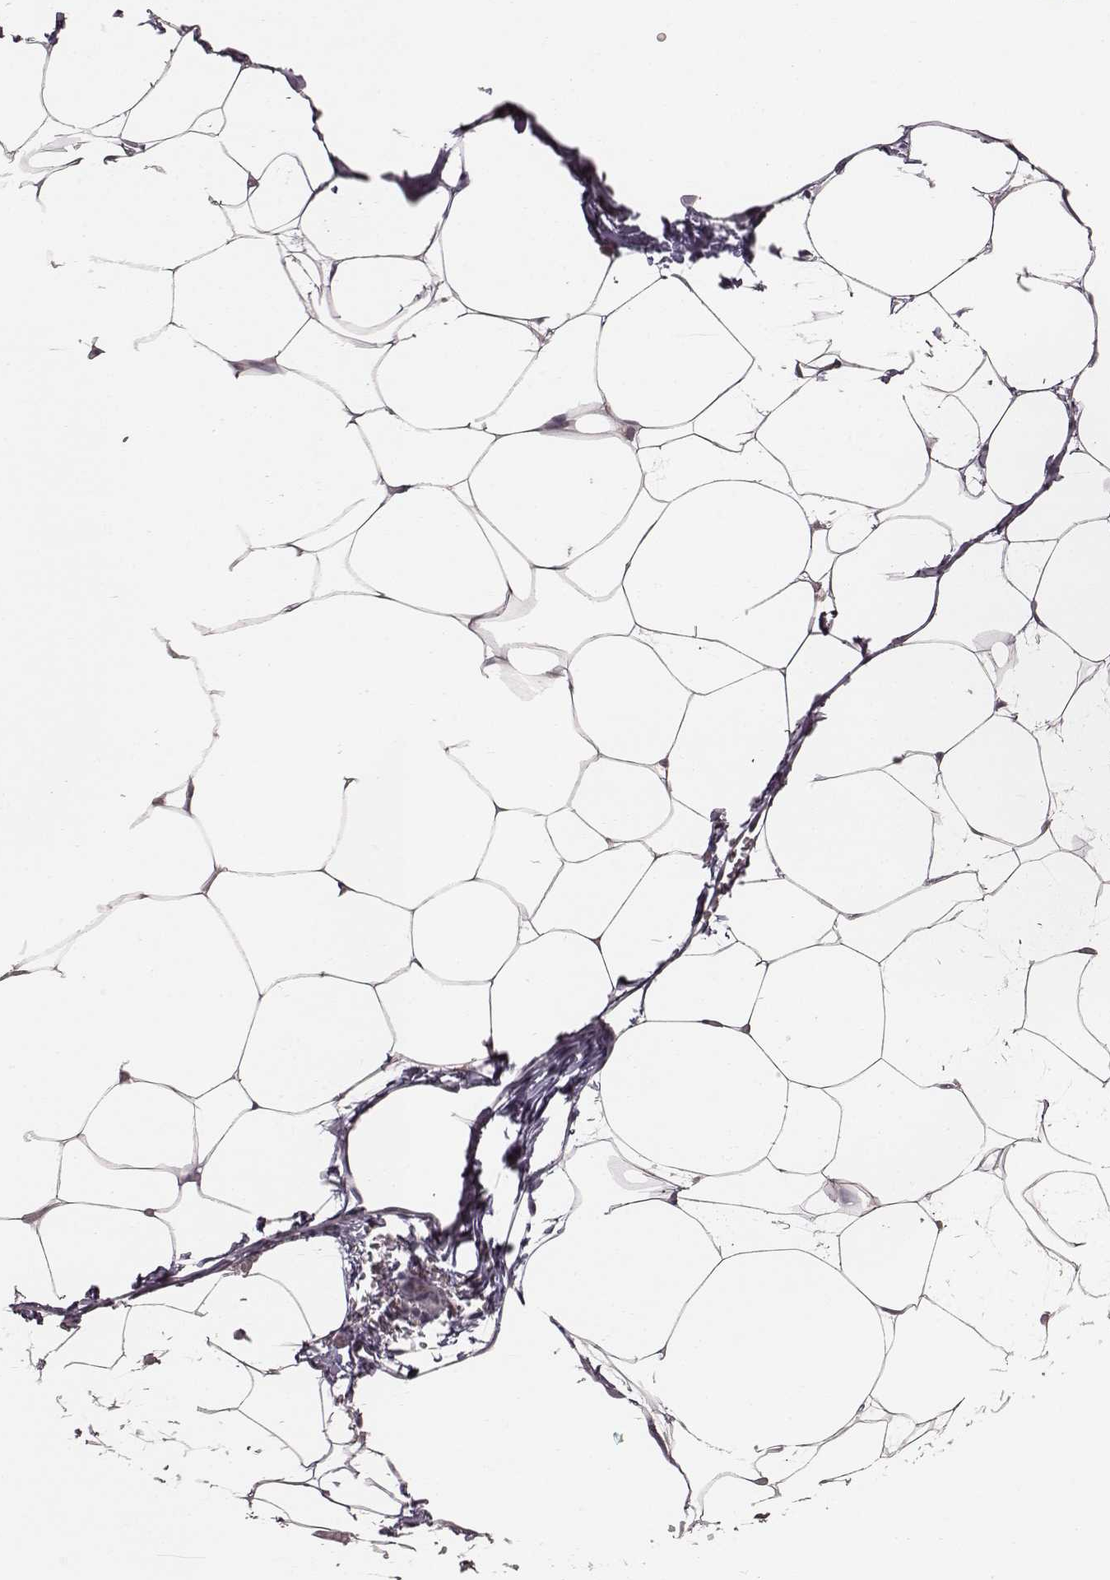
{"staining": {"intensity": "negative", "quantity": "none", "location": "none"}, "tissue": "adipose tissue", "cell_type": "Adipocytes", "image_type": "normal", "snomed": [{"axis": "morphology", "description": "Normal tissue, NOS"}, {"axis": "topography", "description": "Adipose tissue"}], "caption": "A micrograph of human adipose tissue is negative for staining in adipocytes. Brightfield microscopy of immunohistochemistry stained with DAB (brown) and hematoxylin (blue), captured at high magnification.", "gene": "LY6K", "patient": {"sex": "male", "age": 57}}